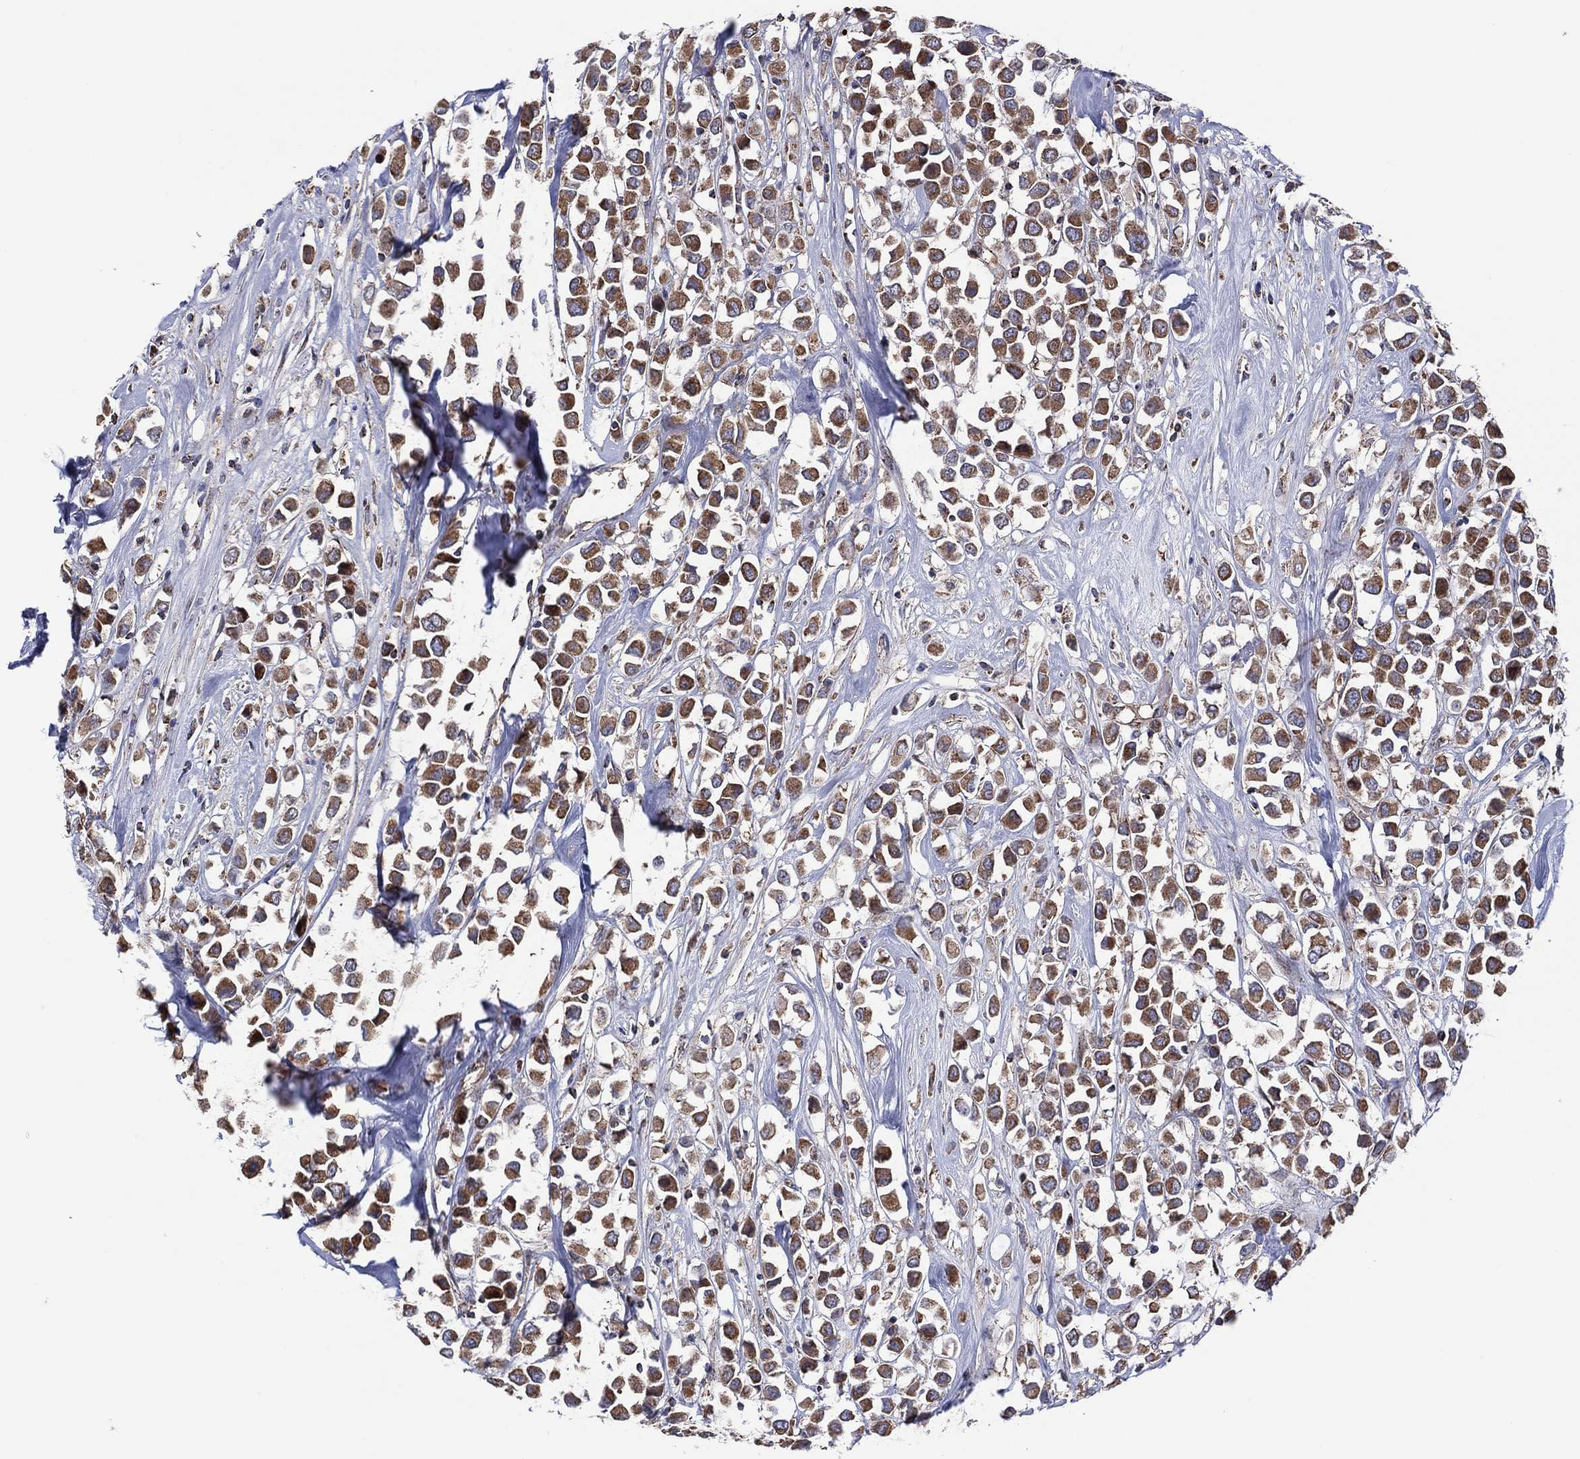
{"staining": {"intensity": "moderate", "quantity": ">75%", "location": "cytoplasmic/membranous"}, "tissue": "breast cancer", "cell_type": "Tumor cells", "image_type": "cancer", "snomed": [{"axis": "morphology", "description": "Duct carcinoma"}, {"axis": "topography", "description": "Breast"}], "caption": "An image showing moderate cytoplasmic/membranous positivity in approximately >75% of tumor cells in breast cancer (infiltrating ductal carcinoma), as visualized by brown immunohistochemical staining.", "gene": "PIDD1", "patient": {"sex": "female", "age": 61}}